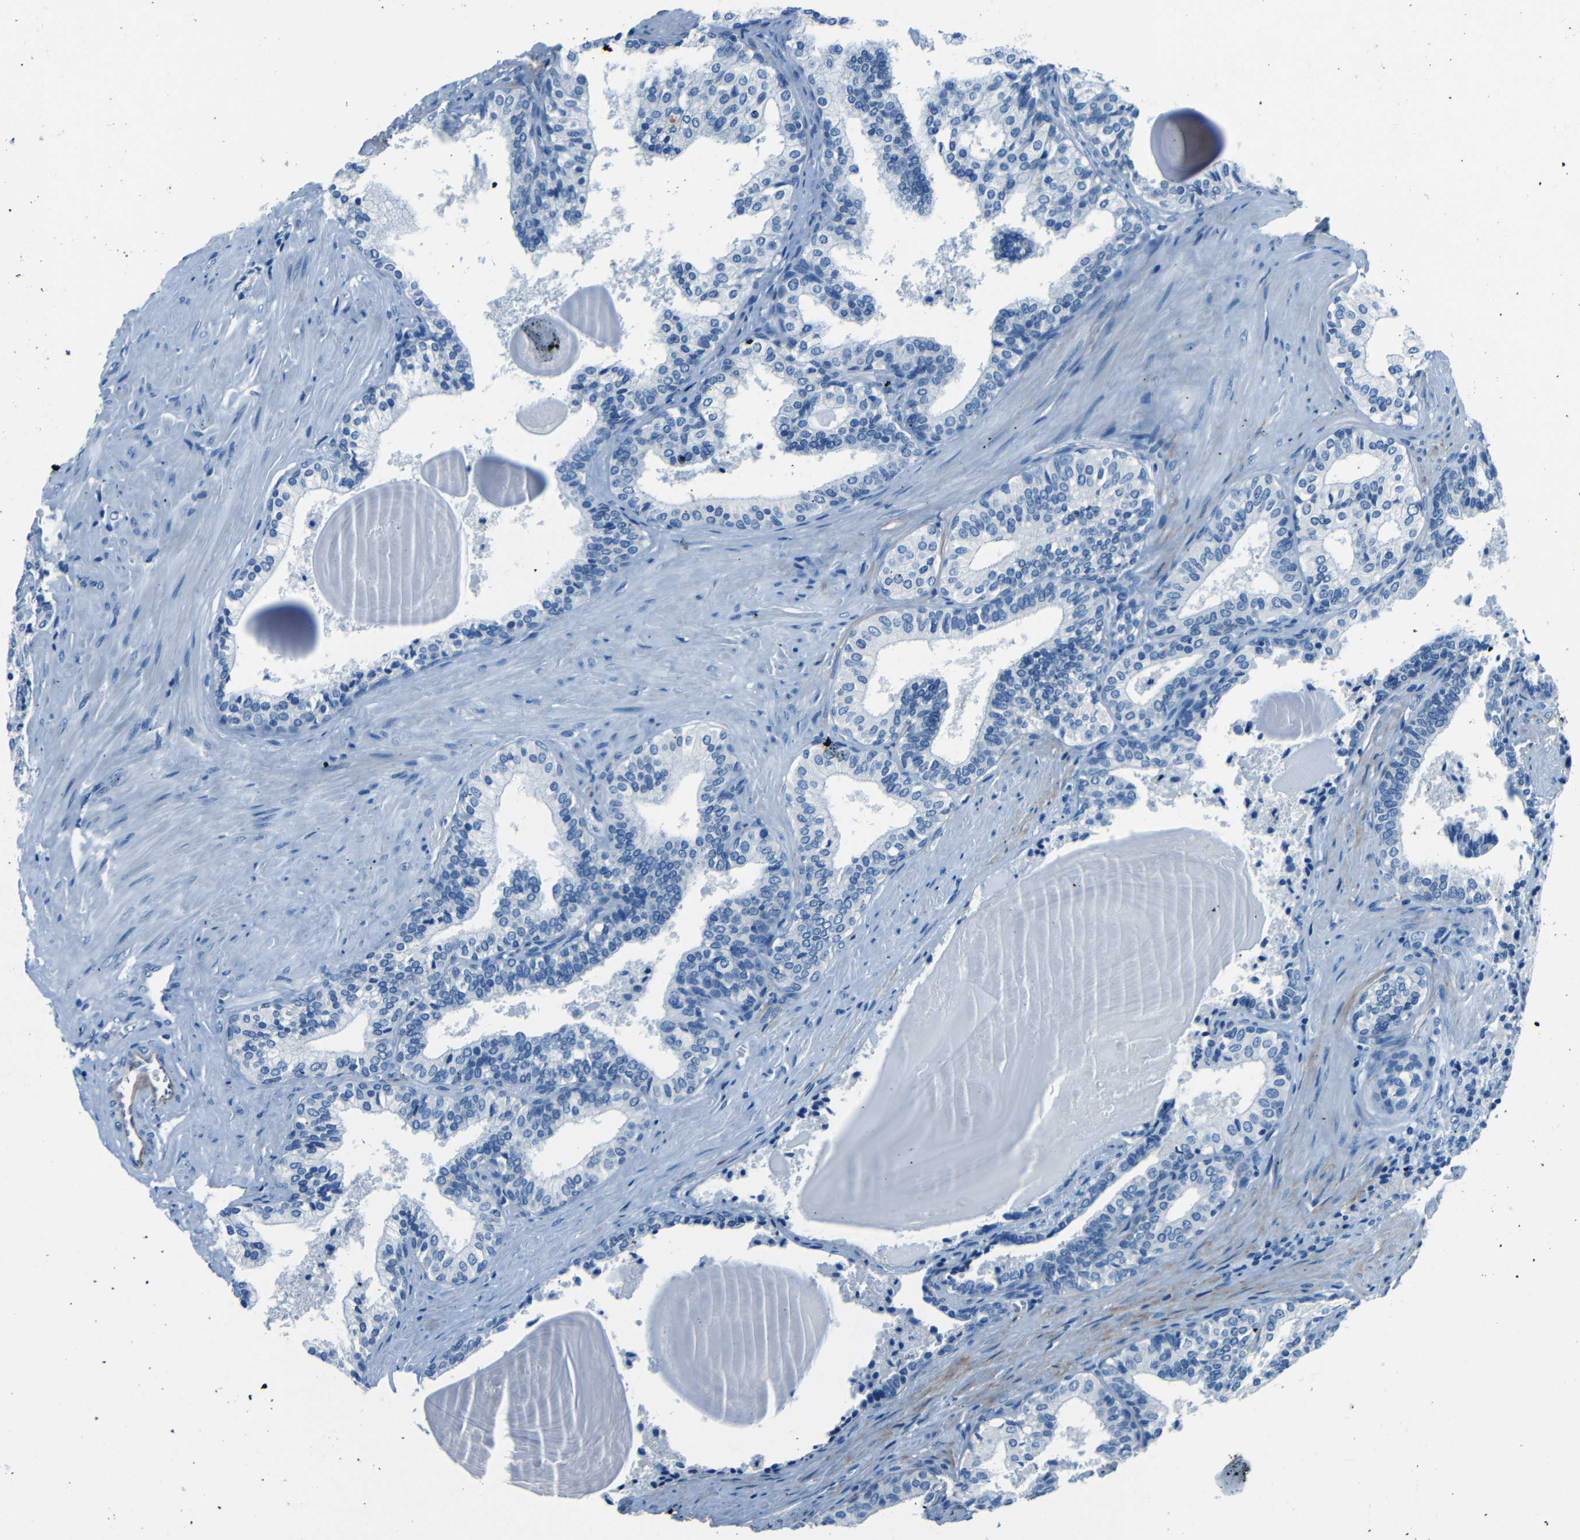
{"staining": {"intensity": "negative", "quantity": "none", "location": "none"}, "tissue": "prostate cancer", "cell_type": "Tumor cells", "image_type": "cancer", "snomed": [{"axis": "morphology", "description": "Adenocarcinoma, Low grade"}, {"axis": "topography", "description": "Prostate"}], "caption": "Tumor cells are negative for brown protein staining in prostate adenocarcinoma (low-grade).", "gene": "FBN2", "patient": {"sex": "male", "age": 60}}